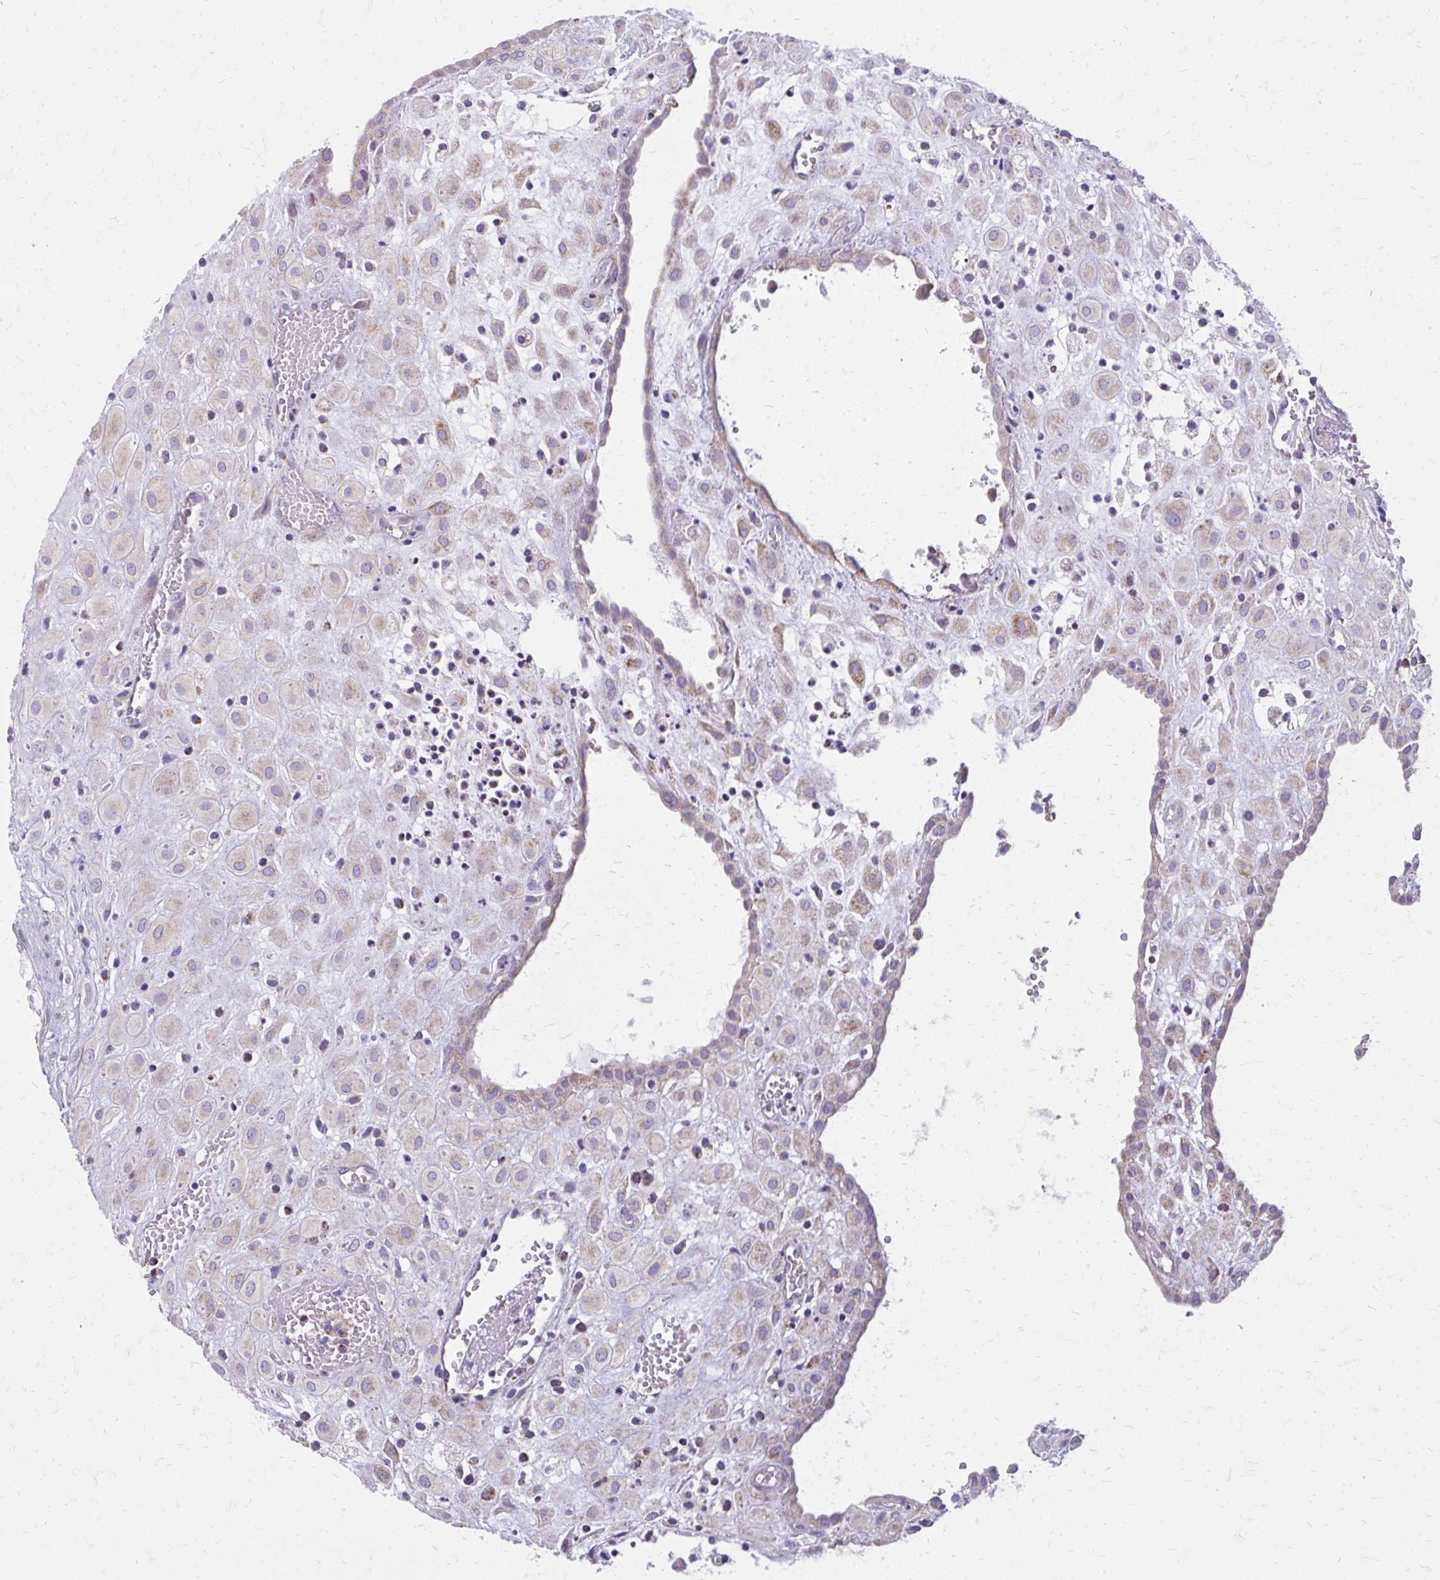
{"staining": {"intensity": "negative", "quantity": "none", "location": "none"}, "tissue": "placenta", "cell_type": "Decidual cells", "image_type": "normal", "snomed": [{"axis": "morphology", "description": "Normal tissue, NOS"}, {"axis": "topography", "description": "Placenta"}], "caption": "Image shows no significant protein expression in decidual cells of benign placenta. (DAB immunohistochemistry with hematoxylin counter stain).", "gene": "IFIT1", "patient": {"sex": "female", "age": 24}}